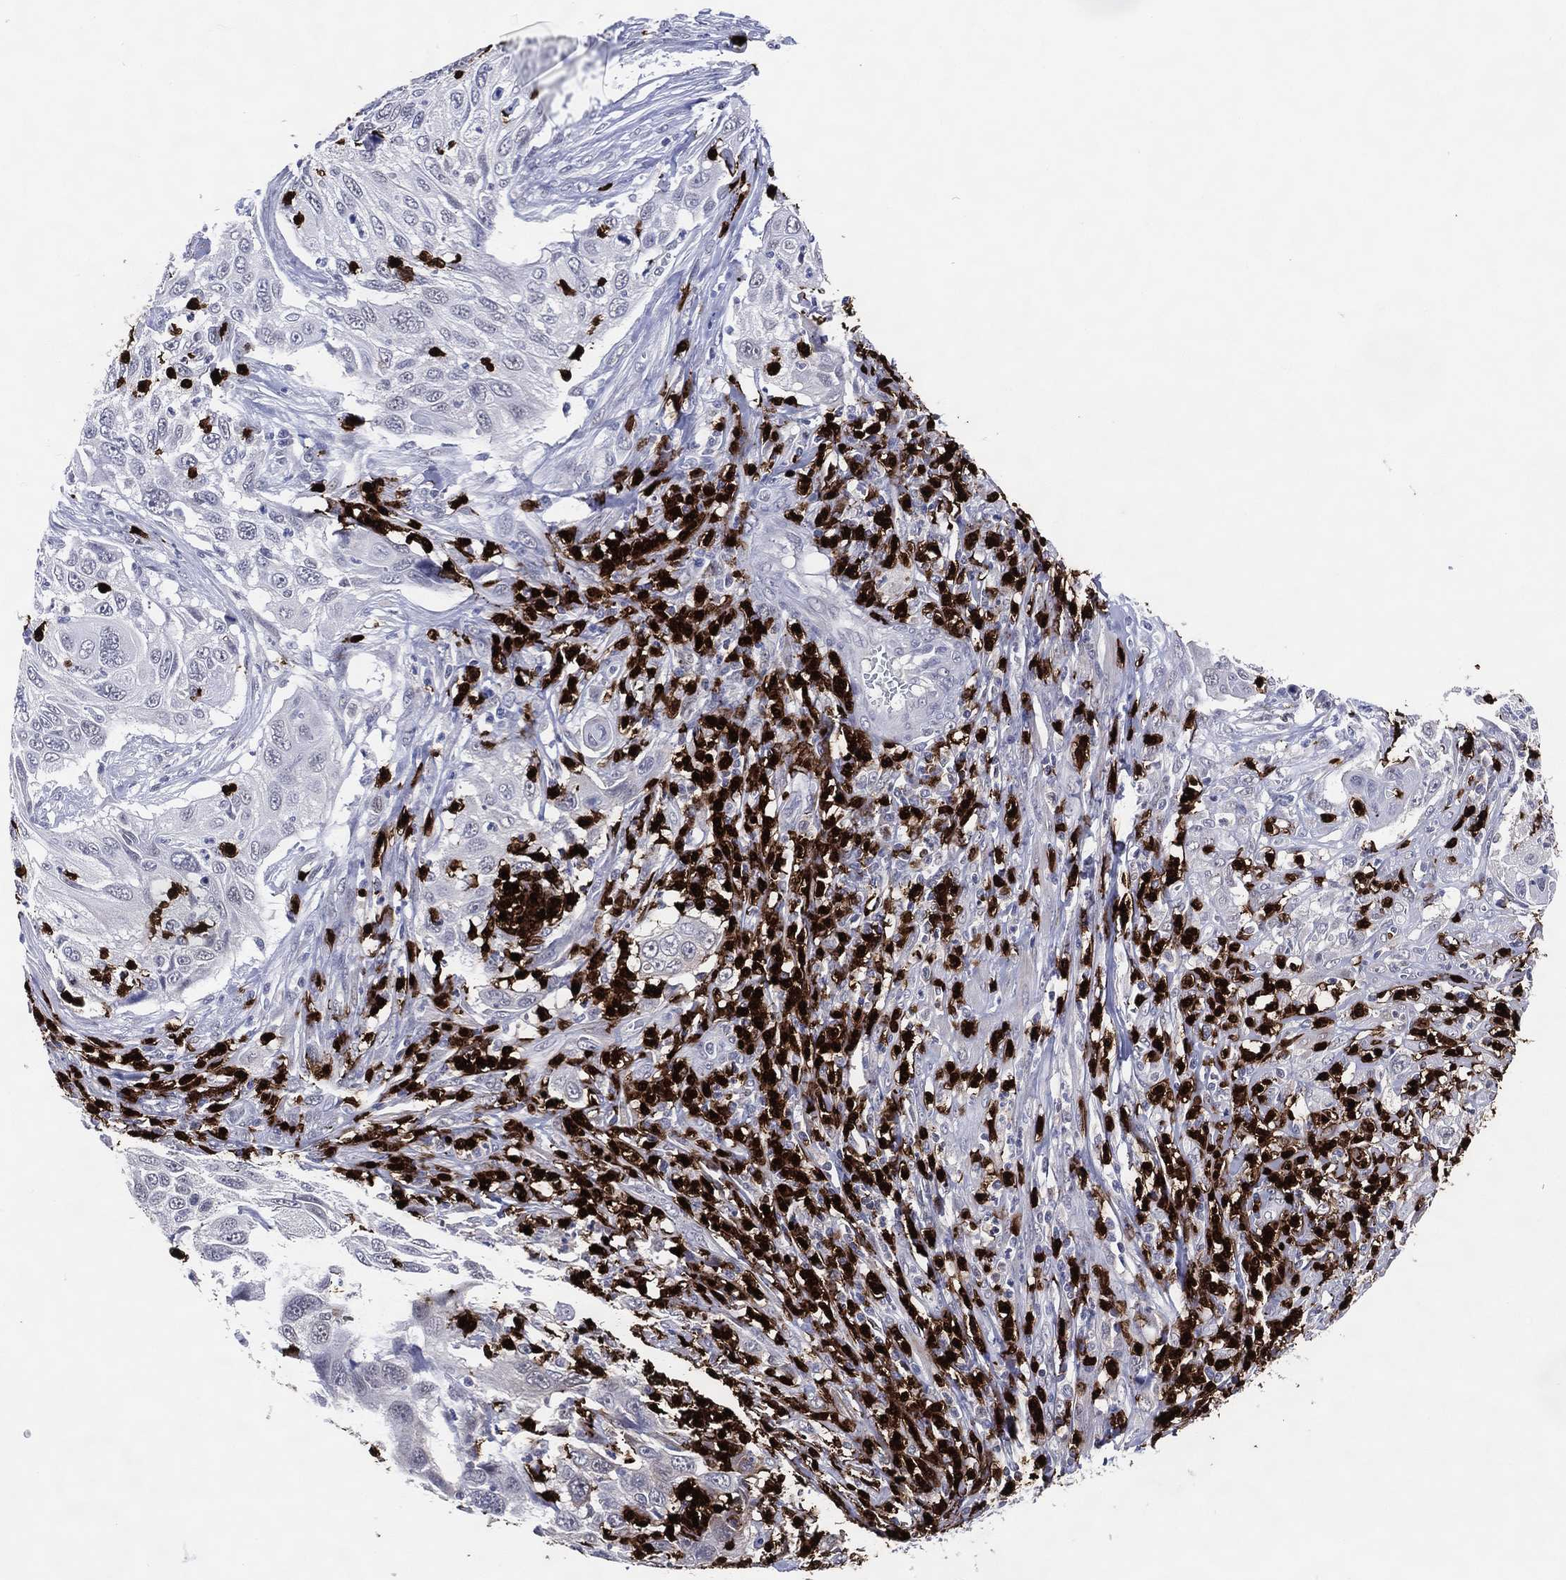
{"staining": {"intensity": "negative", "quantity": "none", "location": "none"}, "tissue": "cervical cancer", "cell_type": "Tumor cells", "image_type": "cancer", "snomed": [{"axis": "morphology", "description": "Squamous cell carcinoma, NOS"}, {"axis": "topography", "description": "Cervix"}], "caption": "Cervical cancer (squamous cell carcinoma) stained for a protein using IHC displays no positivity tumor cells.", "gene": "CFAP58", "patient": {"sex": "female", "age": 70}}